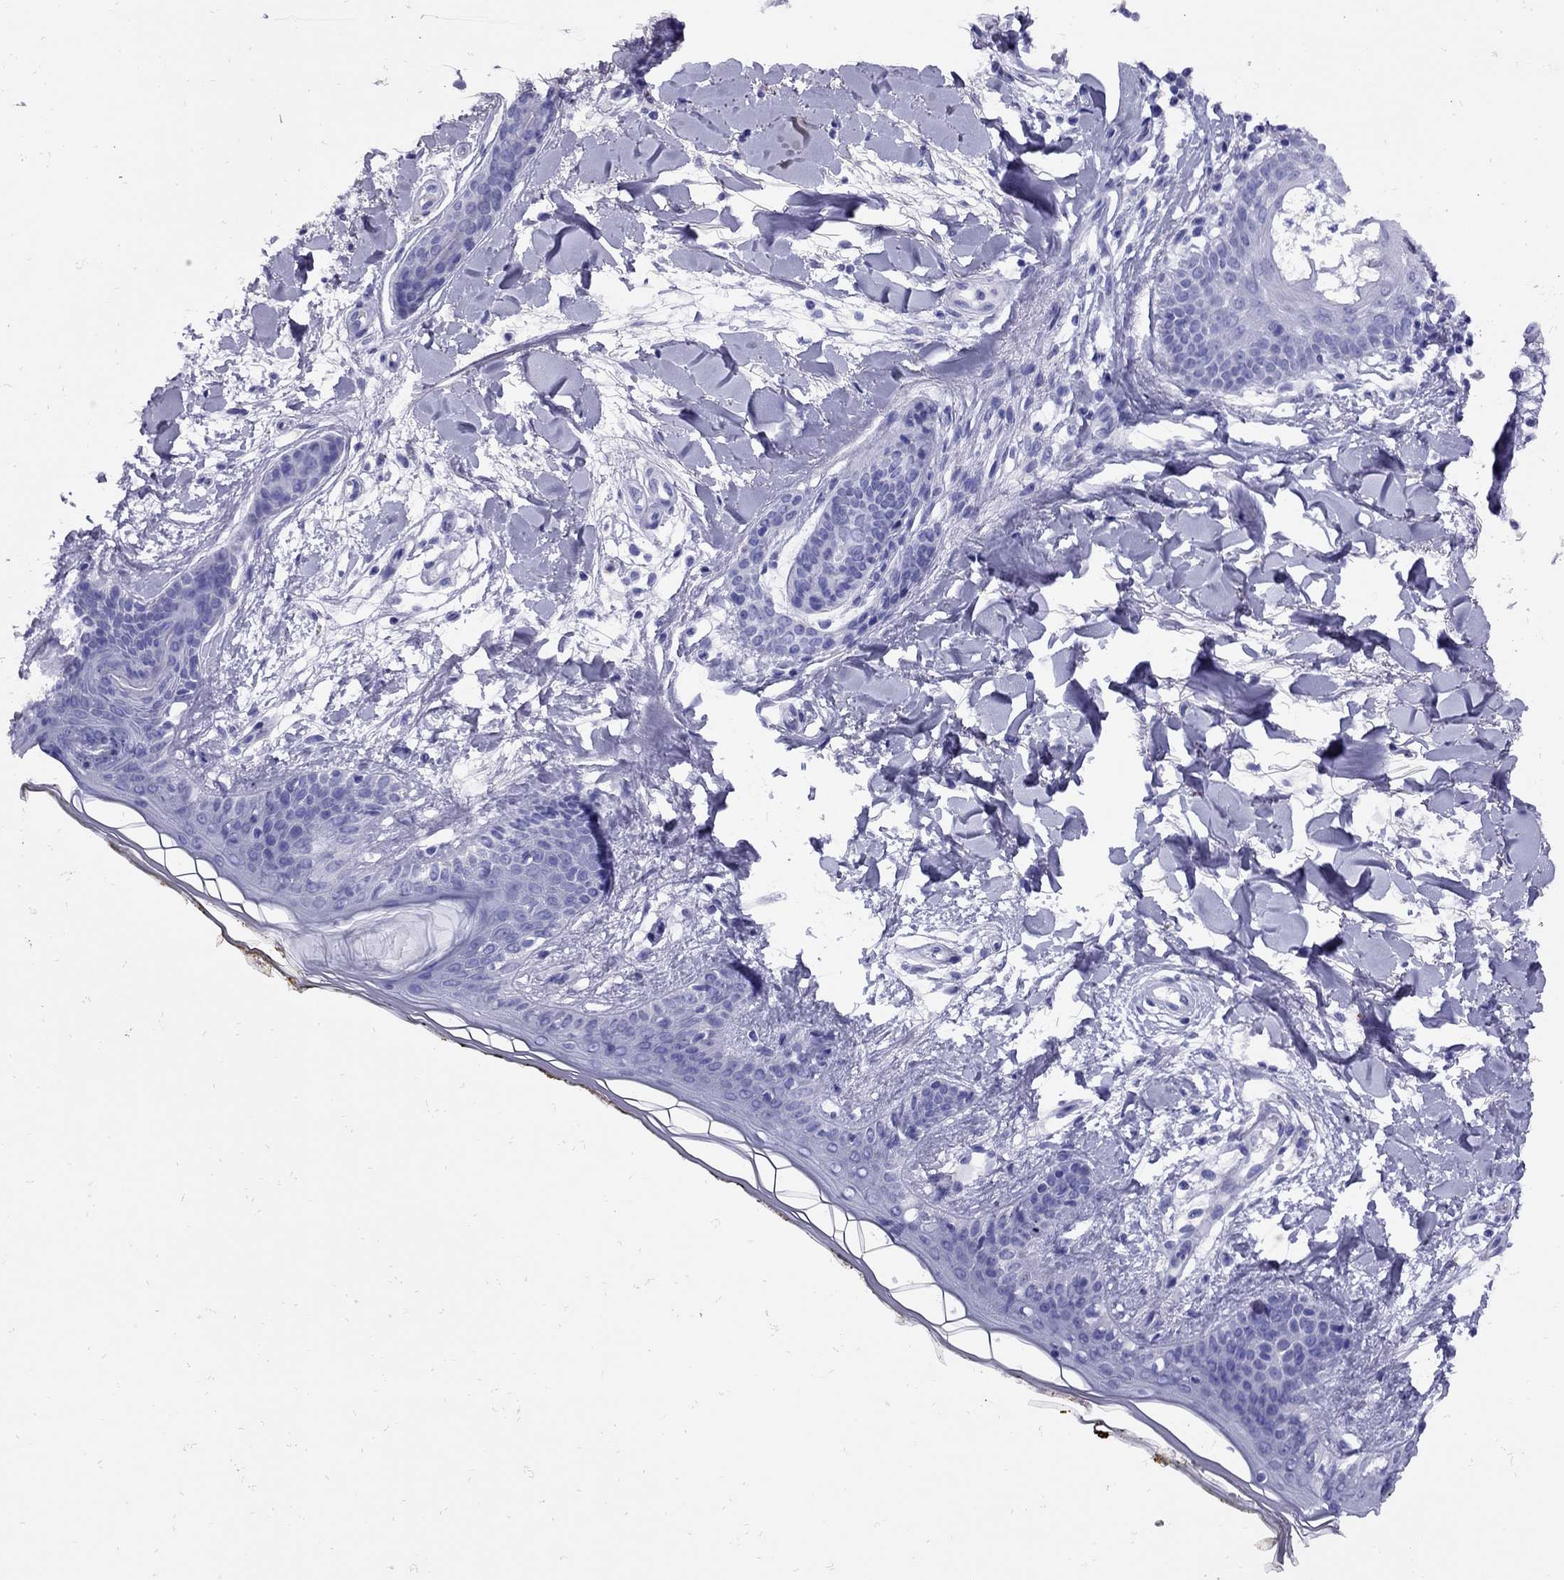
{"staining": {"intensity": "negative", "quantity": "none", "location": "none"}, "tissue": "skin", "cell_type": "Fibroblasts", "image_type": "normal", "snomed": [{"axis": "morphology", "description": "Normal tissue, NOS"}, {"axis": "topography", "description": "Skin"}], "caption": "Immunohistochemistry photomicrograph of benign human skin stained for a protein (brown), which shows no positivity in fibroblasts.", "gene": "AVPR1B", "patient": {"sex": "female", "age": 34}}